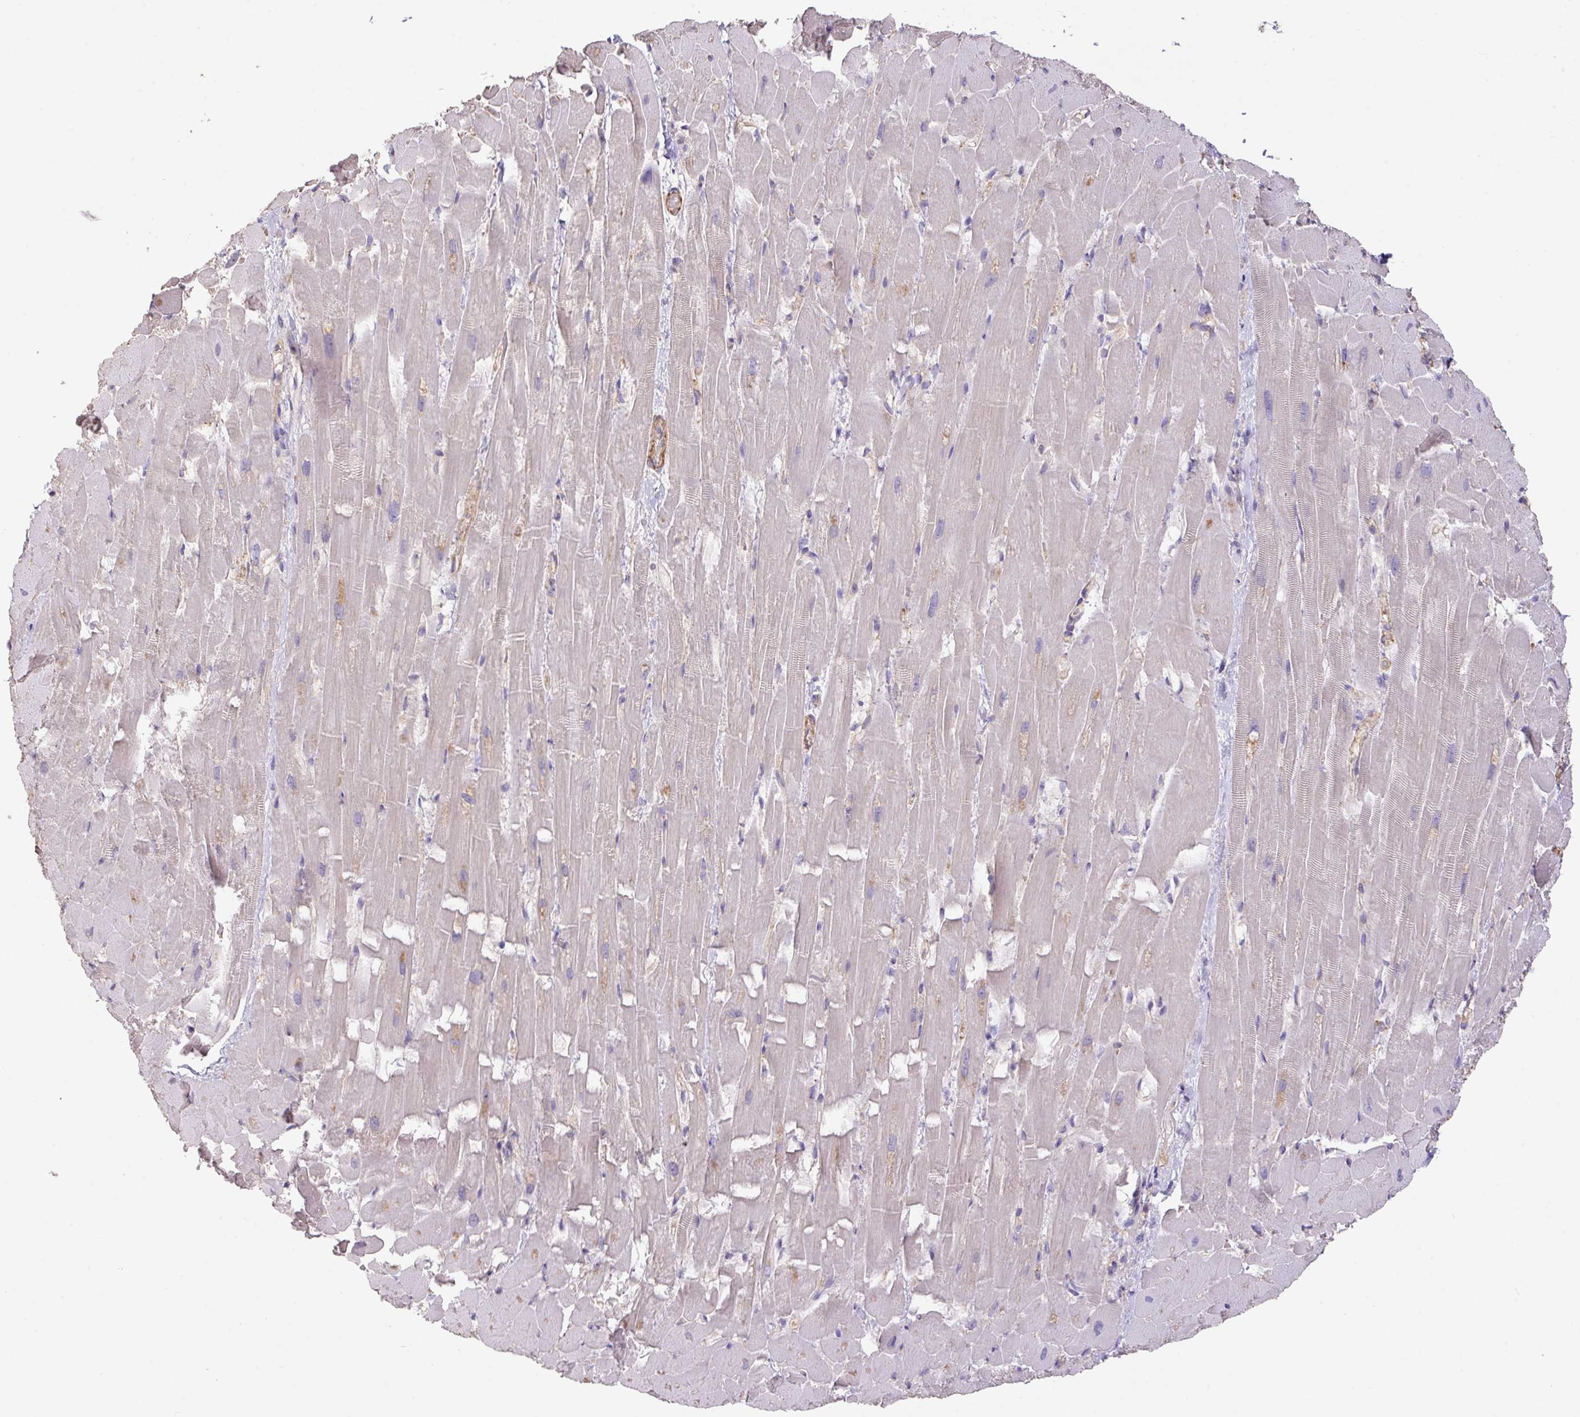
{"staining": {"intensity": "negative", "quantity": "none", "location": "none"}, "tissue": "heart muscle", "cell_type": "Cardiomyocytes", "image_type": "normal", "snomed": [{"axis": "morphology", "description": "Normal tissue, NOS"}, {"axis": "topography", "description": "Heart"}], "caption": "High magnification brightfield microscopy of normal heart muscle stained with DAB (3,3'-diaminobenzidine) (brown) and counterstained with hematoxylin (blue): cardiomyocytes show no significant expression.", "gene": "CALML4", "patient": {"sex": "male", "age": 37}}